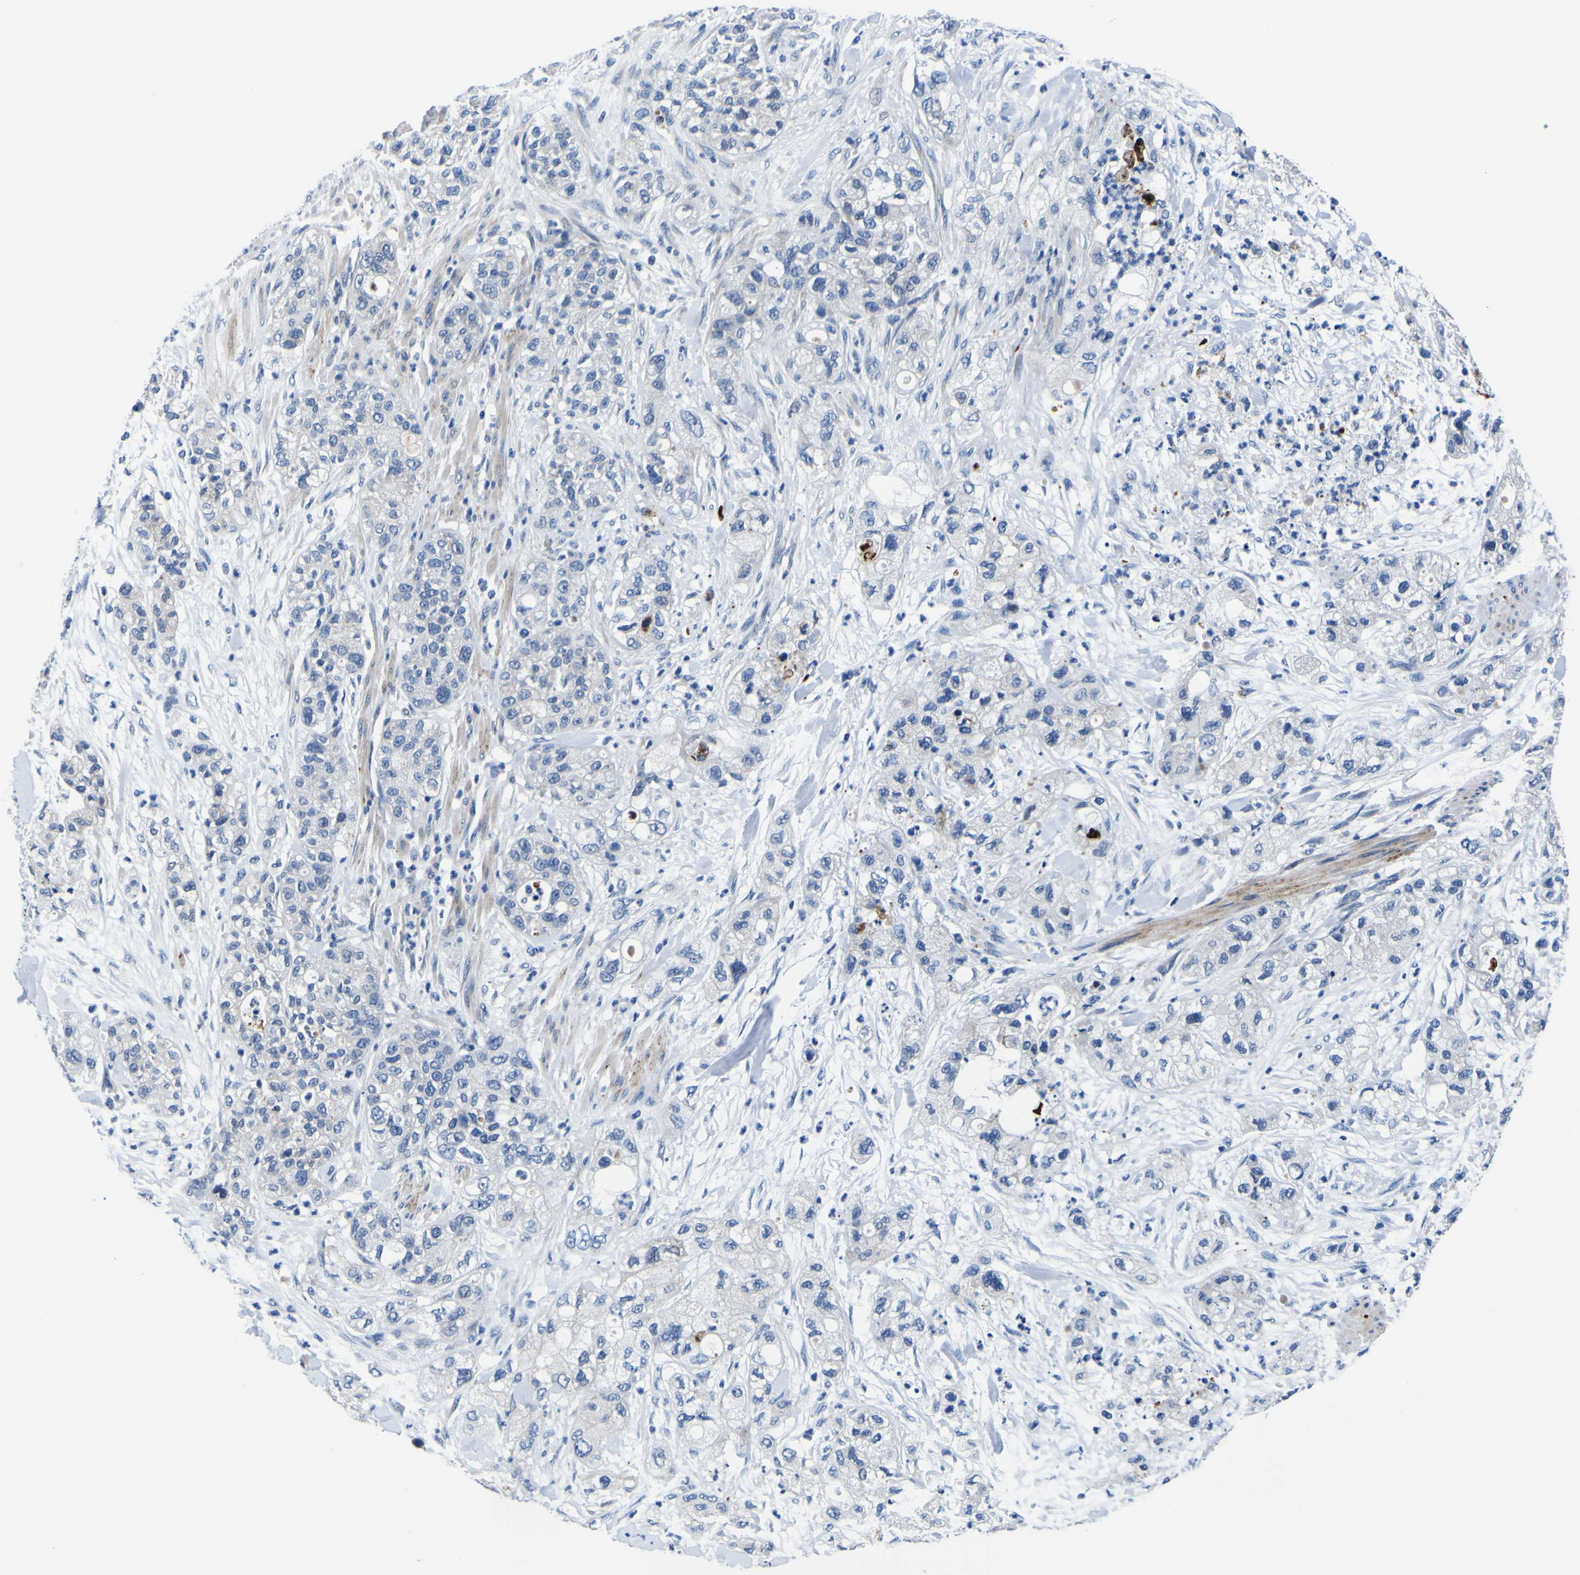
{"staining": {"intensity": "negative", "quantity": "none", "location": "none"}, "tissue": "pancreatic cancer", "cell_type": "Tumor cells", "image_type": "cancer", "snomed": [{"axis": "morphology", "description": "Adenocarcinoma, NOS"}, {"axis": "topography", "description": "Pancreas"}], "caption": "Tumor cells are negative for brown protein staining in pancreatic cancer (adenocarcinoma).", "gene": "AGAP3", "patient": {"sex": "female", "age": 78}}